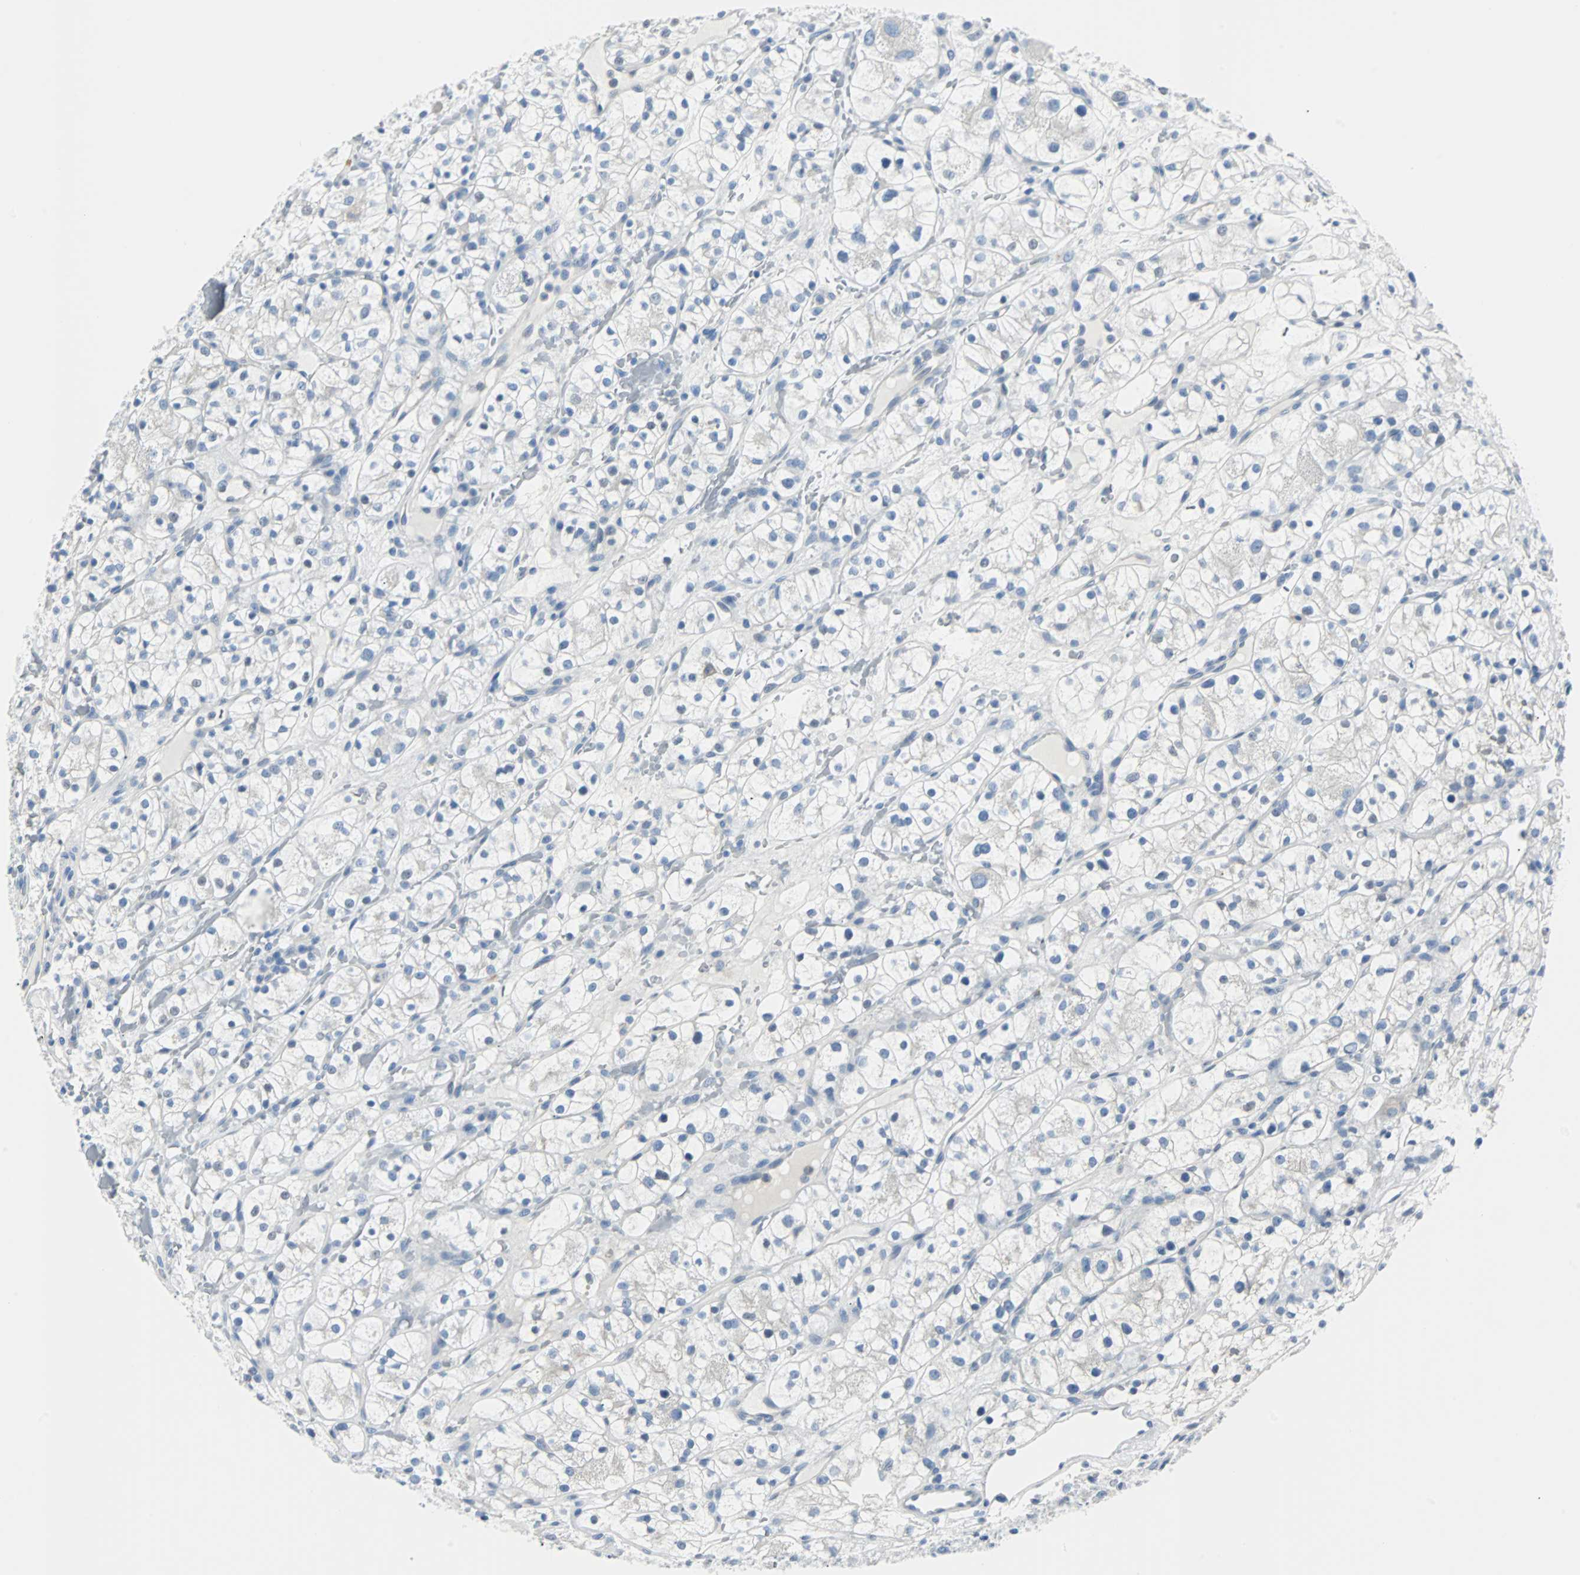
{"staining": {"intensity": "negative", "quantity": "none", "location": "none"}, "tissue": "renal cancer", "cell_type": "Tumor cells", "image_type": "cancer", "snomed": [{"axis": "morphology", "description": "Adenocarcinoma, NOS"}, {"axis": "topography", "description": "Kidney"}], "caption": "High magnification brightfield microscopy of renal adenocarcinoma stained with DAB (3,3'-diaminobenzidine) (brown) and counterstained with hematoxylin (blue): tumor cells show no significant expression.", "gene": "RASA1", "patient": {"sex": "female", "age": 60}}